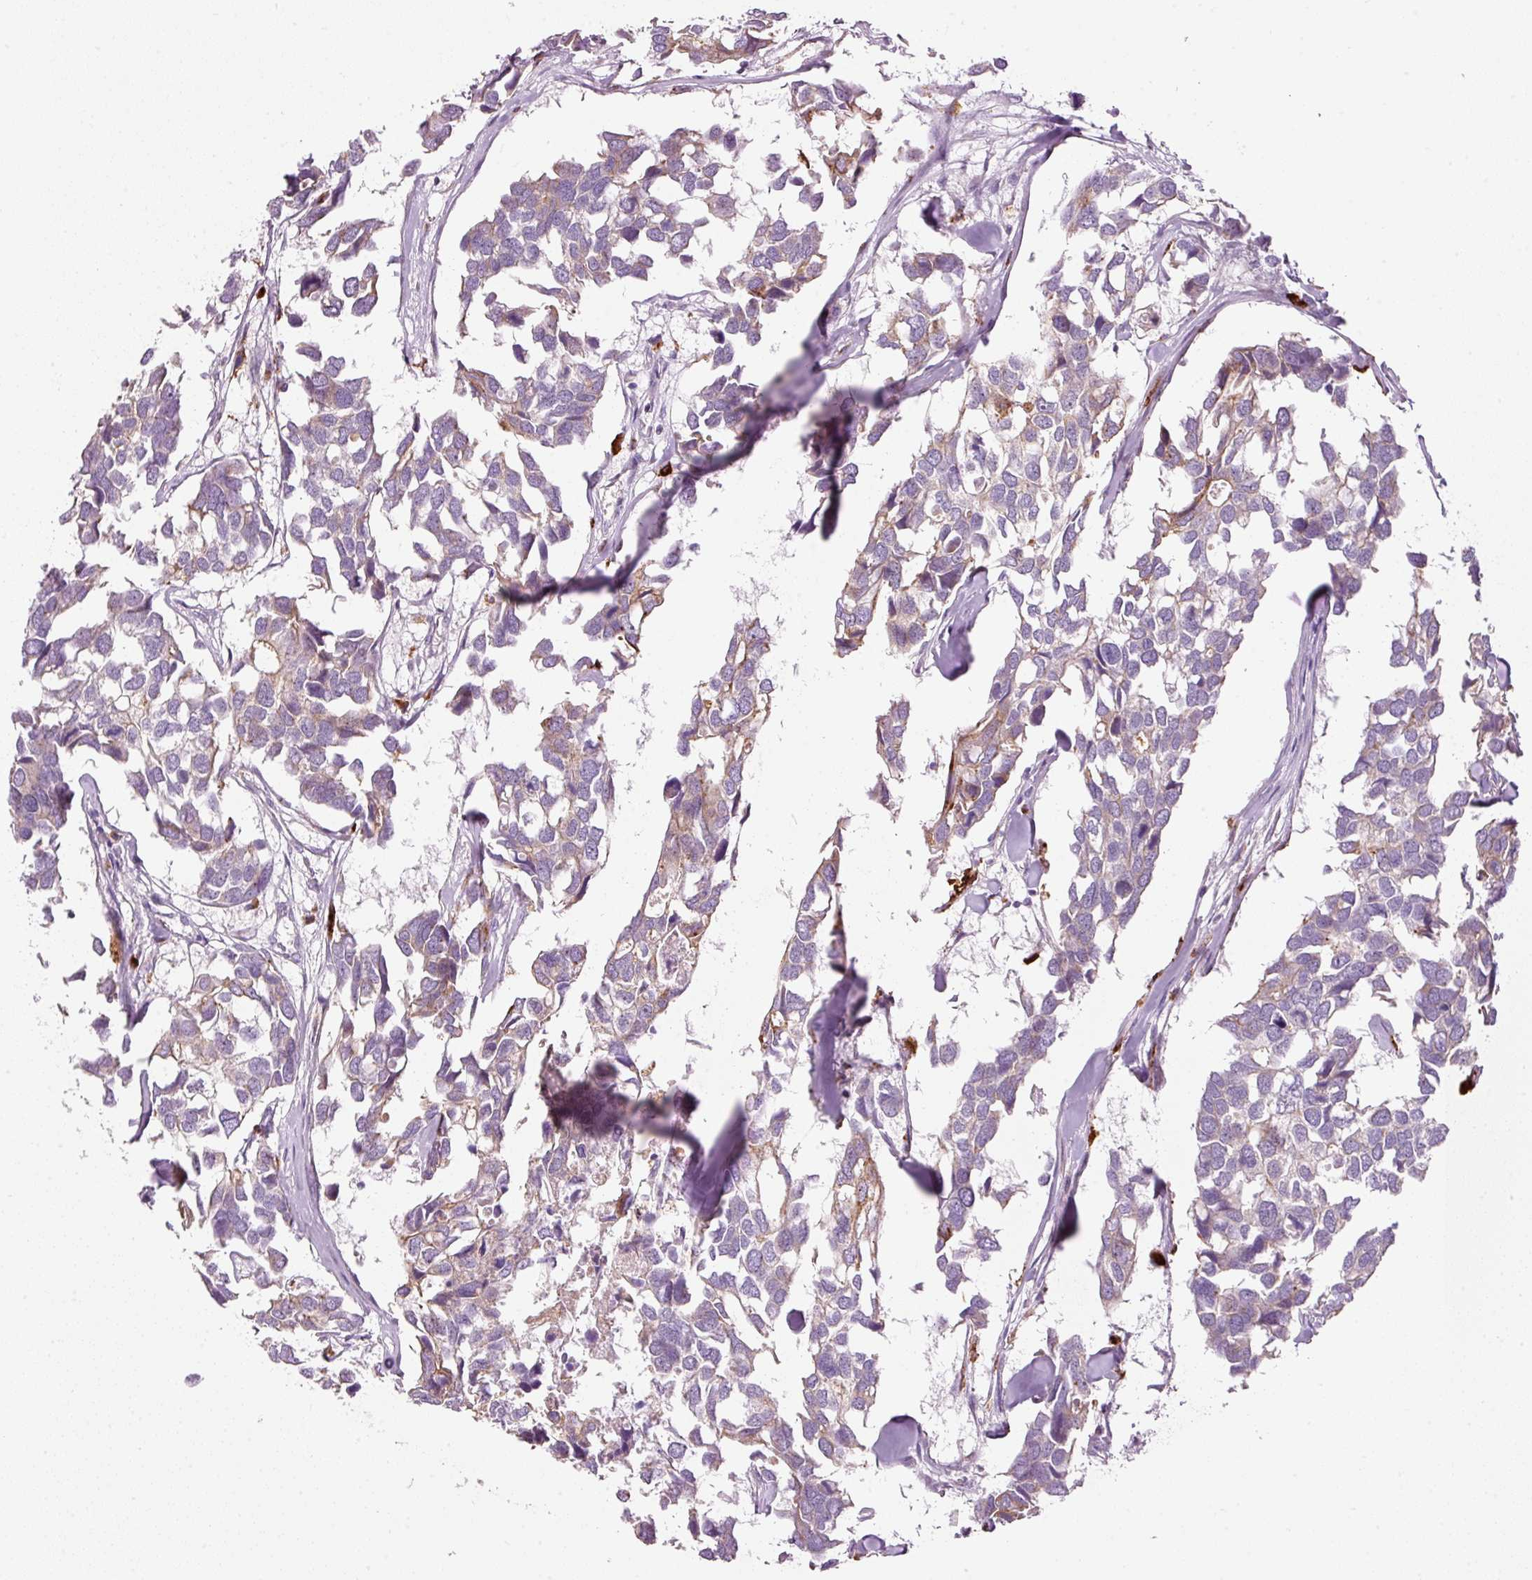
{"staining": {"intensity": "weak", "quantity": "25%-75%", "location": "cytoplasmic/membranous"}, "tissue": "breast cancer", "cell_type": "Tumor cells", "image_type": "cancer", "snomed": [{"axis": "morphology", "description": "Duct carcinoma"}, {"axis": "topography", "description": "Breast"}], "caption": "Breast cancer stained with a brown dye shows weak cytoplasmic/membranous positive positivity in about 25%-75% of tumor cells.", "gene": "ZNF639", "patient": {"sex": "female", "age": 83}}